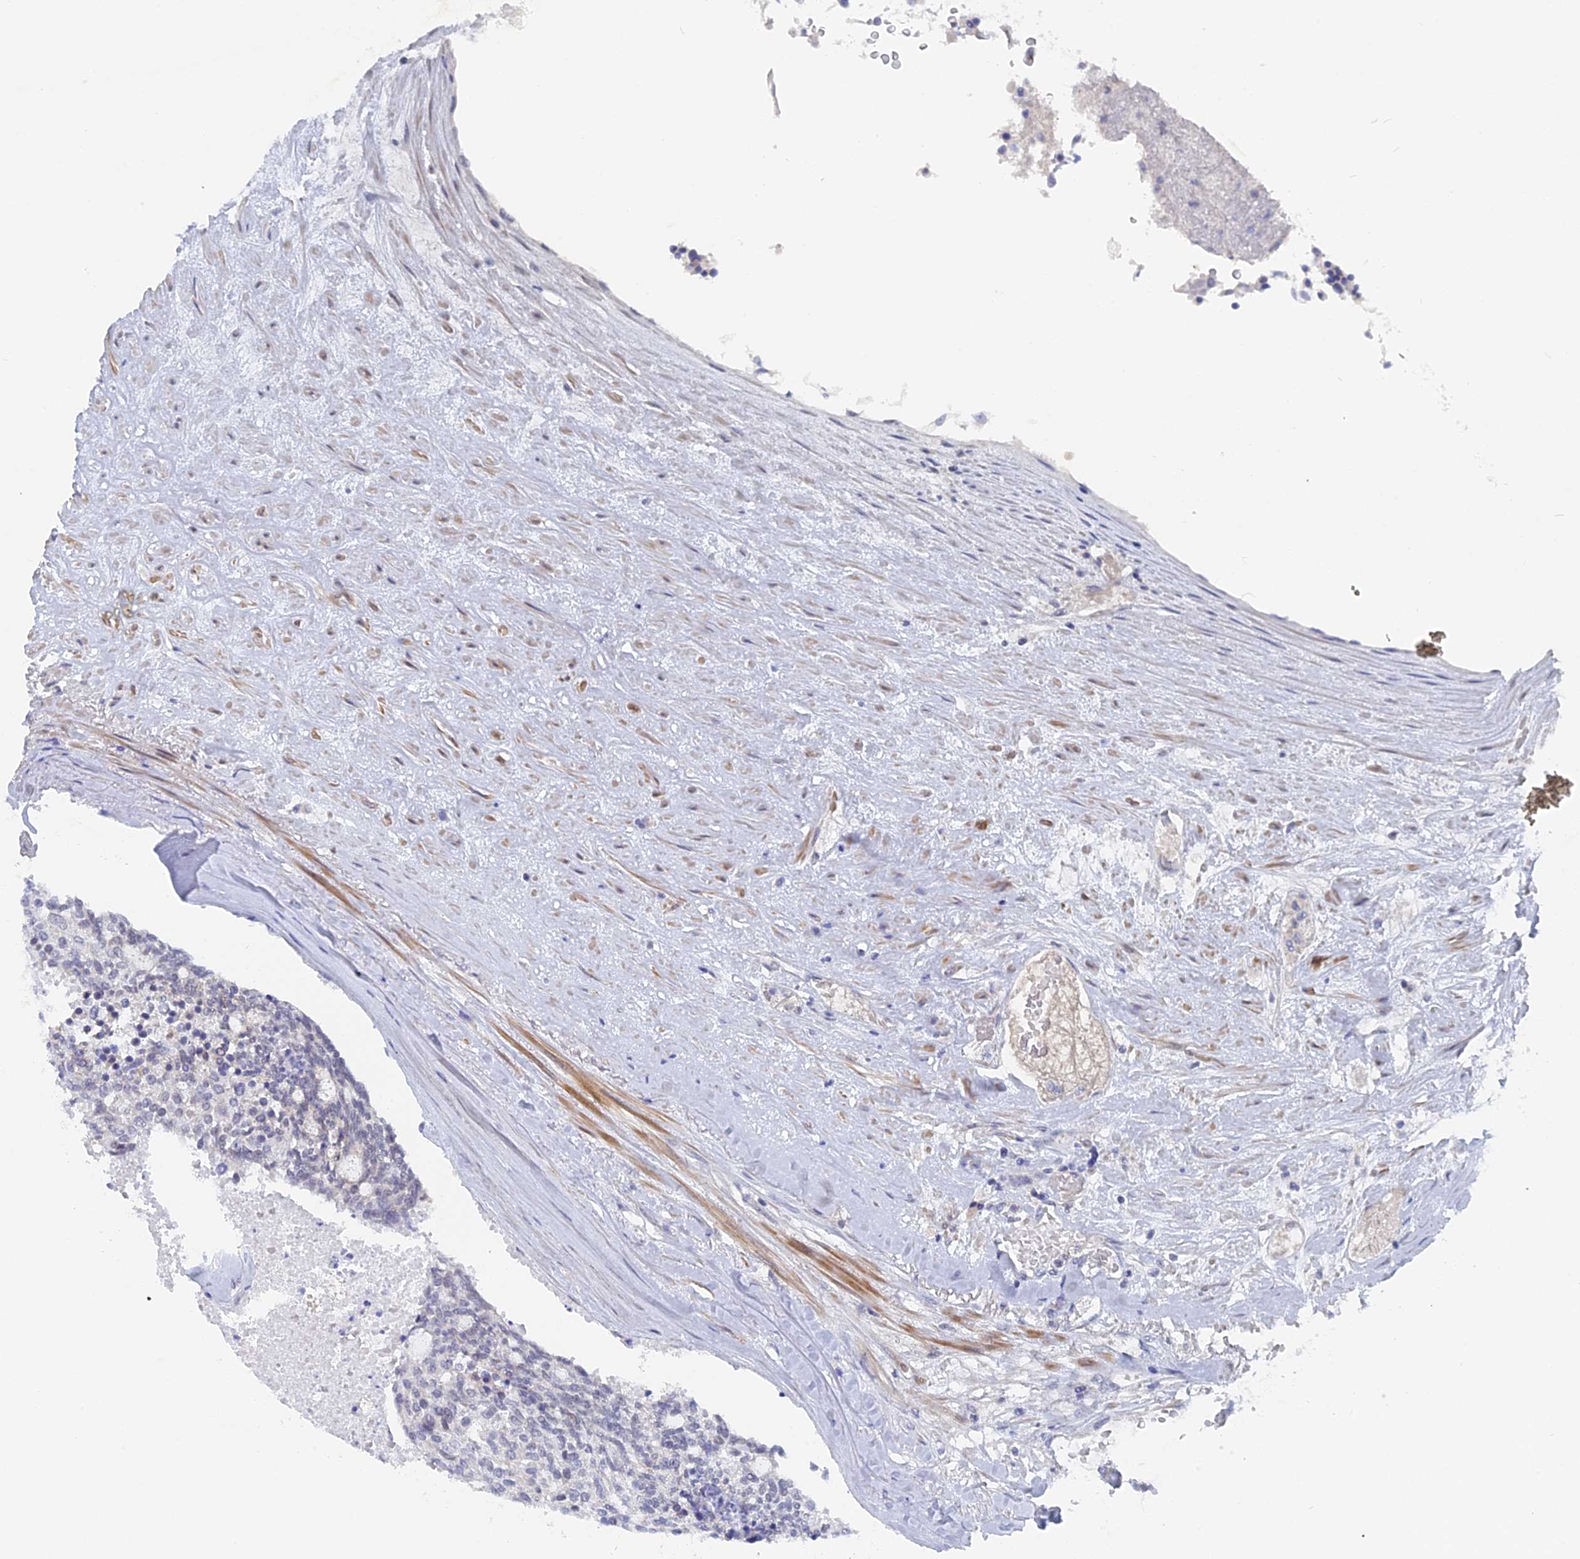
{"staining": {"intensity": "negative", "quantity": "none", "location": "none"}, "tissue": "carcinoid", "cell_type": "Tumor cells", "image_type": "cancer", "snomed": [{"axis": "morphology", "description": "Carcinoid, malignant, NOS"}, {"axis": "topography", "description": "Pancreas"}], "caption": "High power microscopy image of an immunohistochemistry (IHC) histopathology image of carcinoid (malignant), revealing no significant positivity in tumor cells. (Stains: DAB (3,3'-diaminobenzidine) immunohistochemistry (IHC) with hematoxylin counter stain, Microscopy: brightfield microscopy at high magnification).", "gene": "BRD2", "patient": {"sex": "female", "age": 54}}